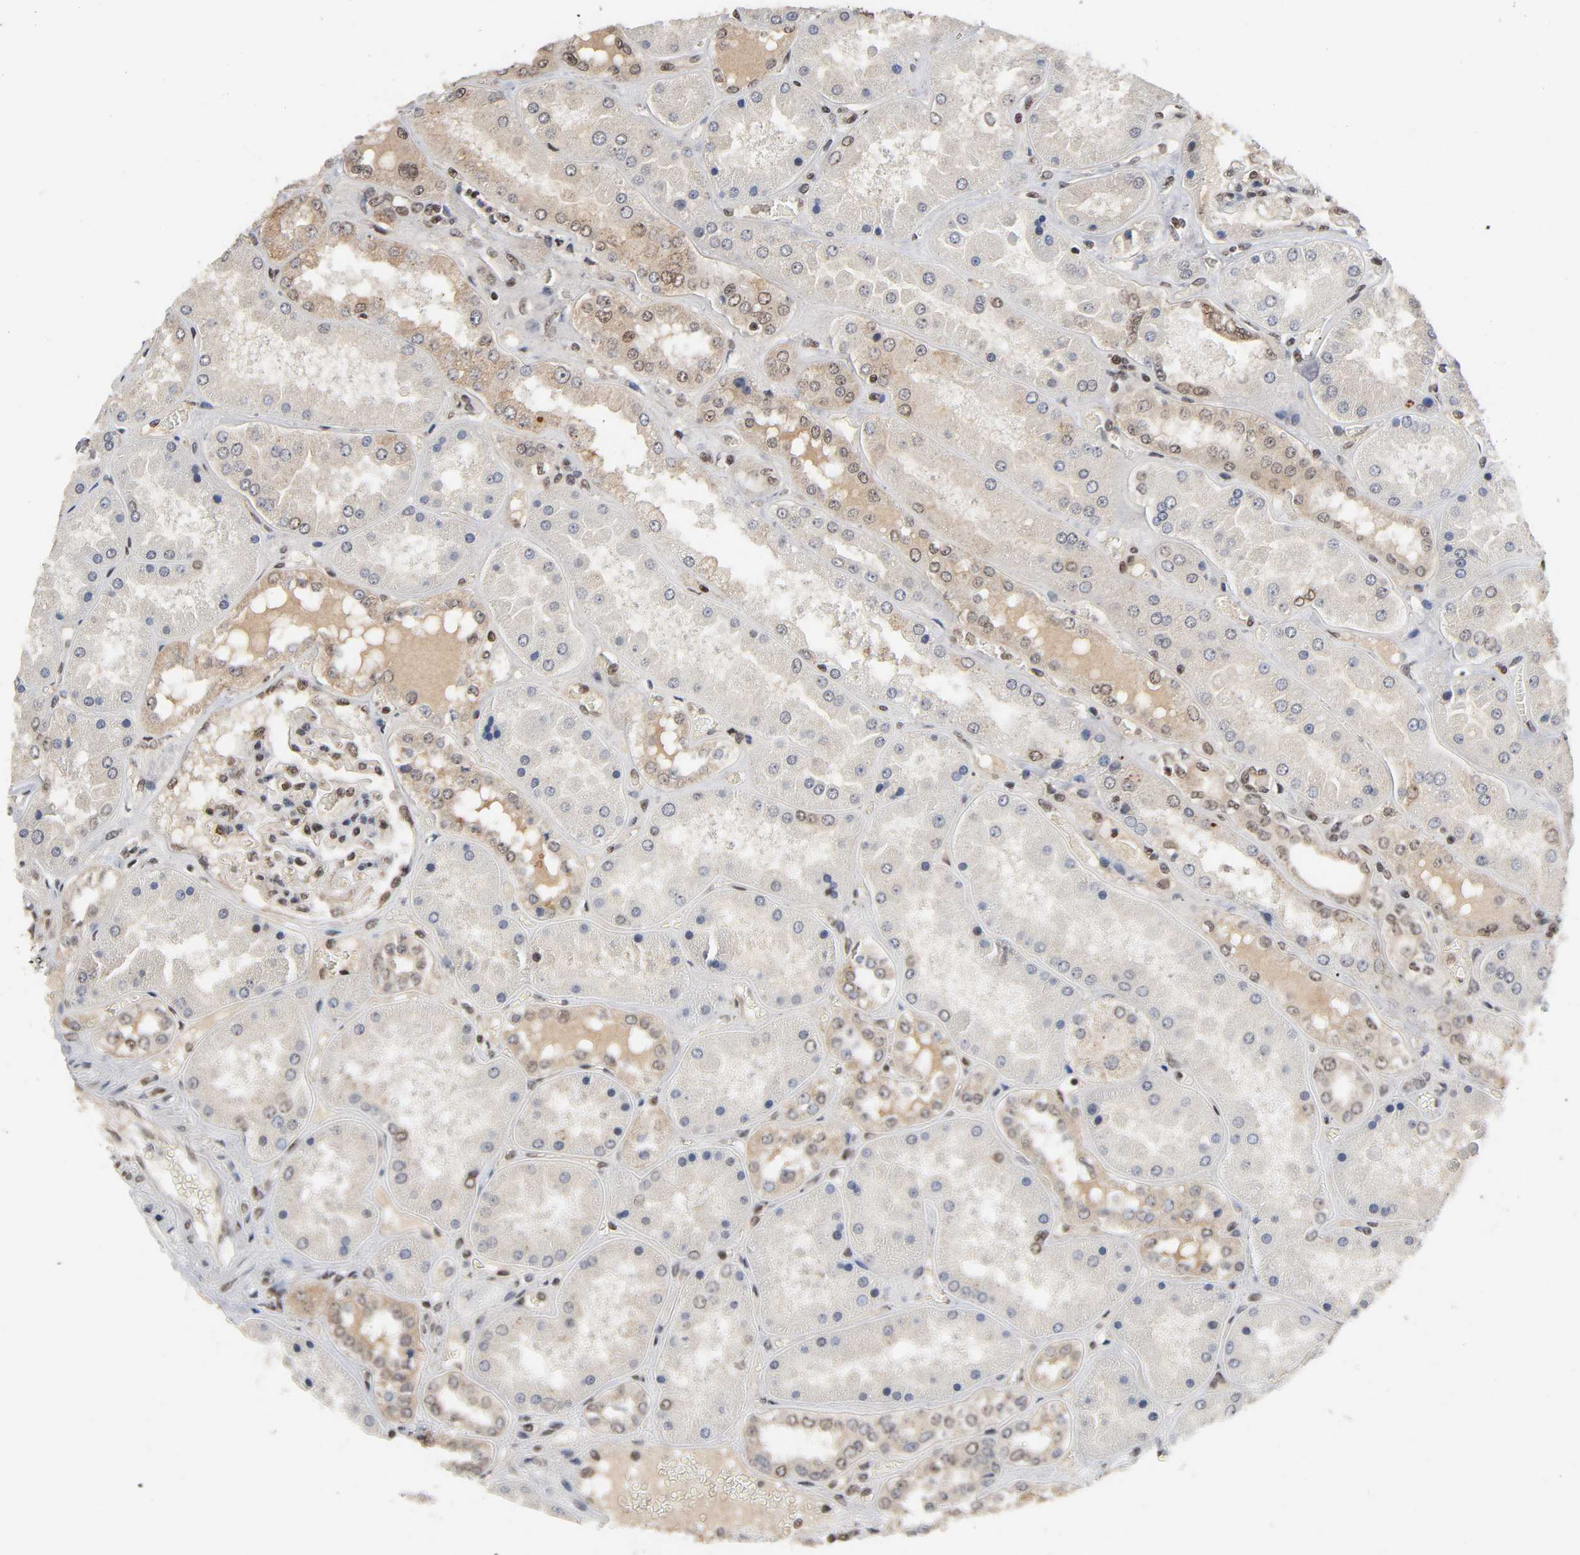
{"staining": {"intensity": "strong", "quantity": "25%-75%", "location": "nuclear"}, "tissue": "kidney", "cell_type": "Cells in glomeruli", "image_type": "normal", "snomed": [{"axis": "morphology", "description": "Normal tissue, NOS"}, {"axis": "topography", "description": "Kidney"}], "caption": "Immunohistochemistry of normal kidney displays high levels of strong nuclear expression in about 25%-75% of cells in glomeruli.", "gene": "ZNF384", "patient": {"sex": "female", "age": 56}}